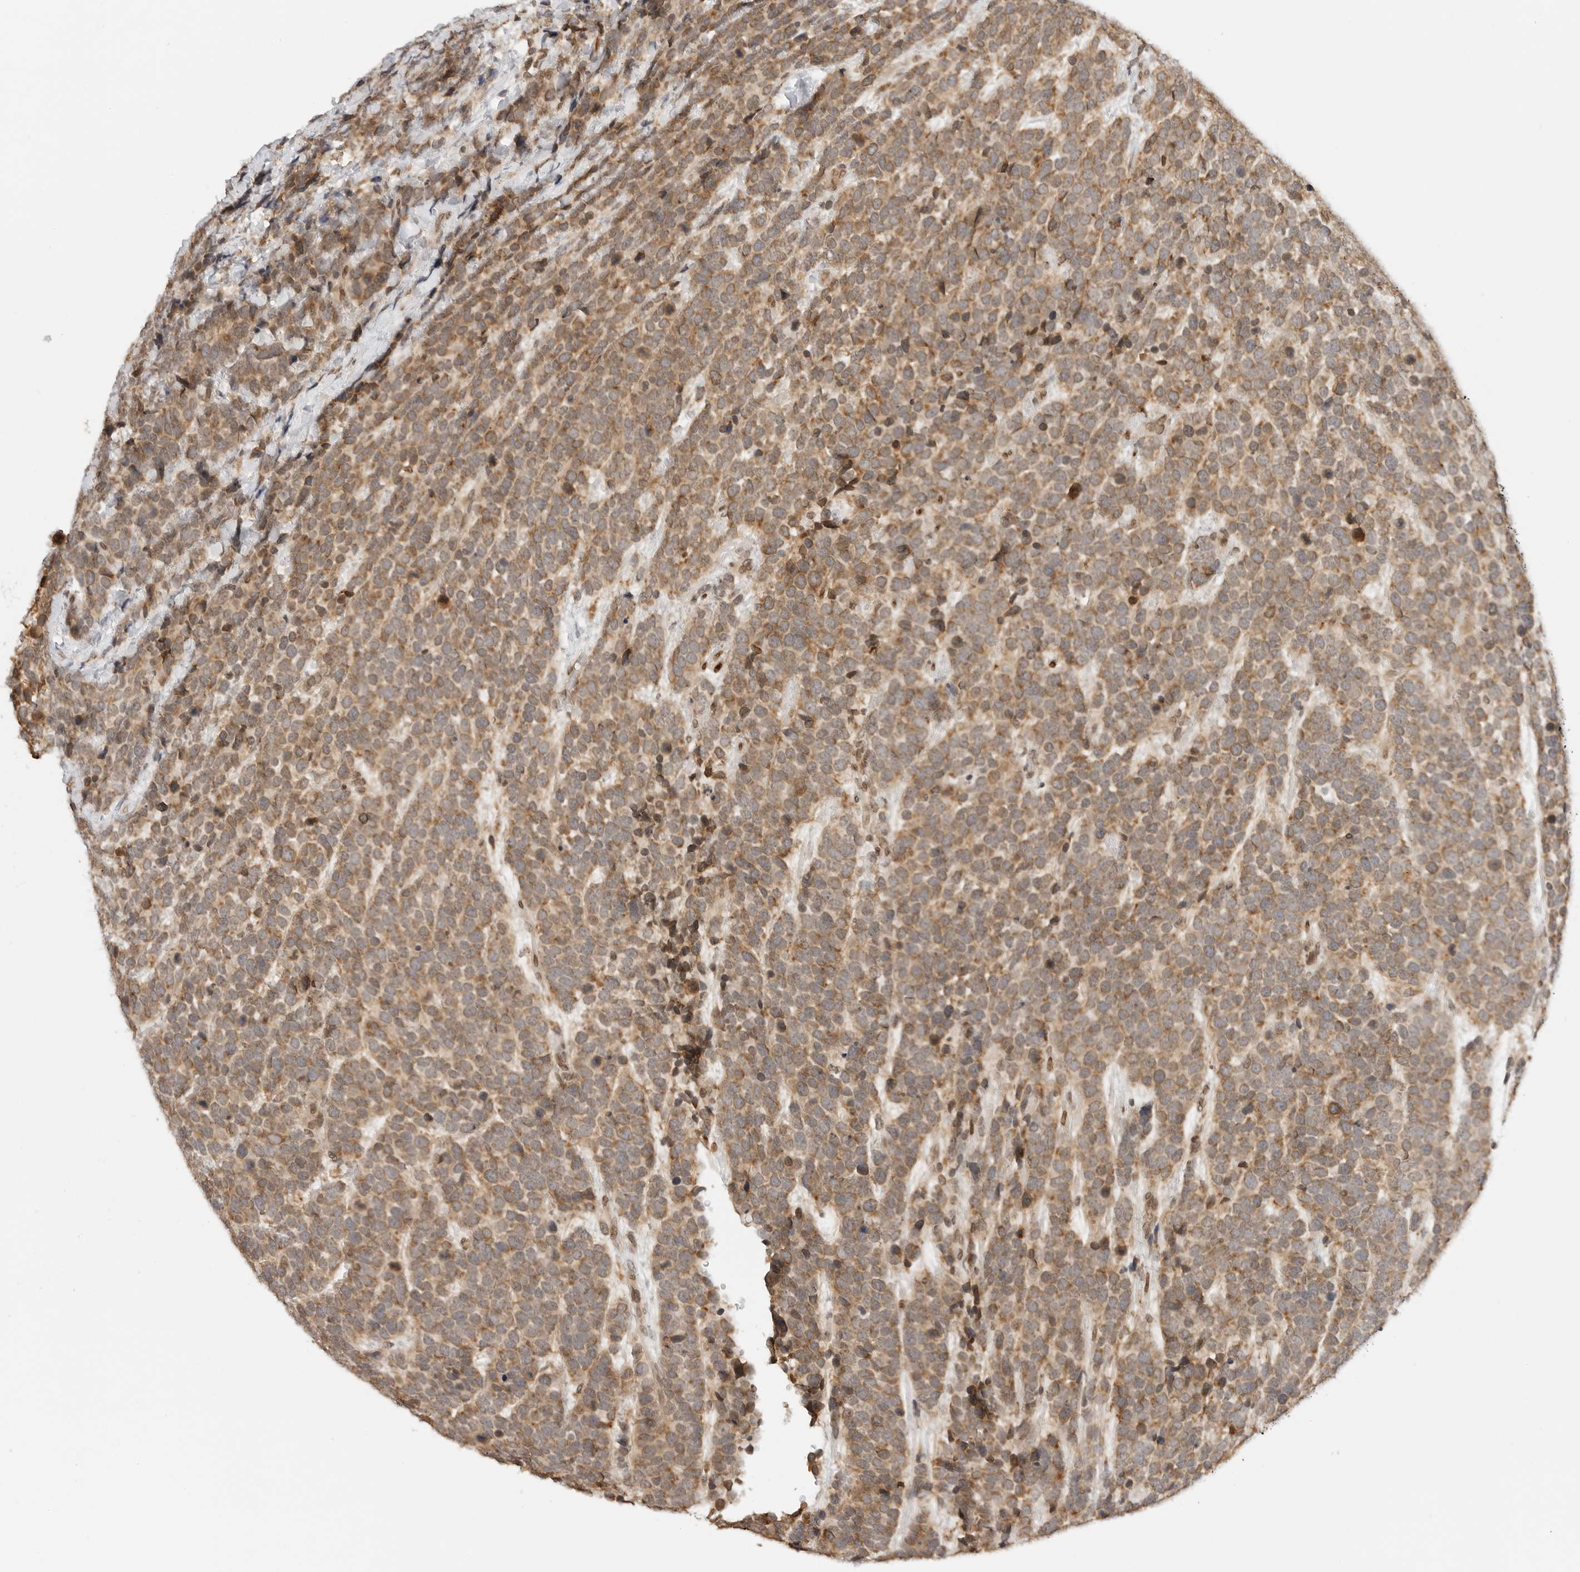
{"staining": {"intensity": "moderate", "quantity": ">75%", "location": "cytoplasmic/membranous"}, "tissue": "urothelial cancer", "cell_type": "Tumor cells", "image_type": "cancer", "snomed": [{"axis": "morphology", "description": "Urothelial carcinoma, High grade"}, {"axis": "topography", "description": "Urinary bladder"}], "caption": "Human urothelial cancer stained with a protein marker demonstrates moderate staining in tumor cells.", "gene": "POLH", "patient": {"sex": "female", "age": 82}}